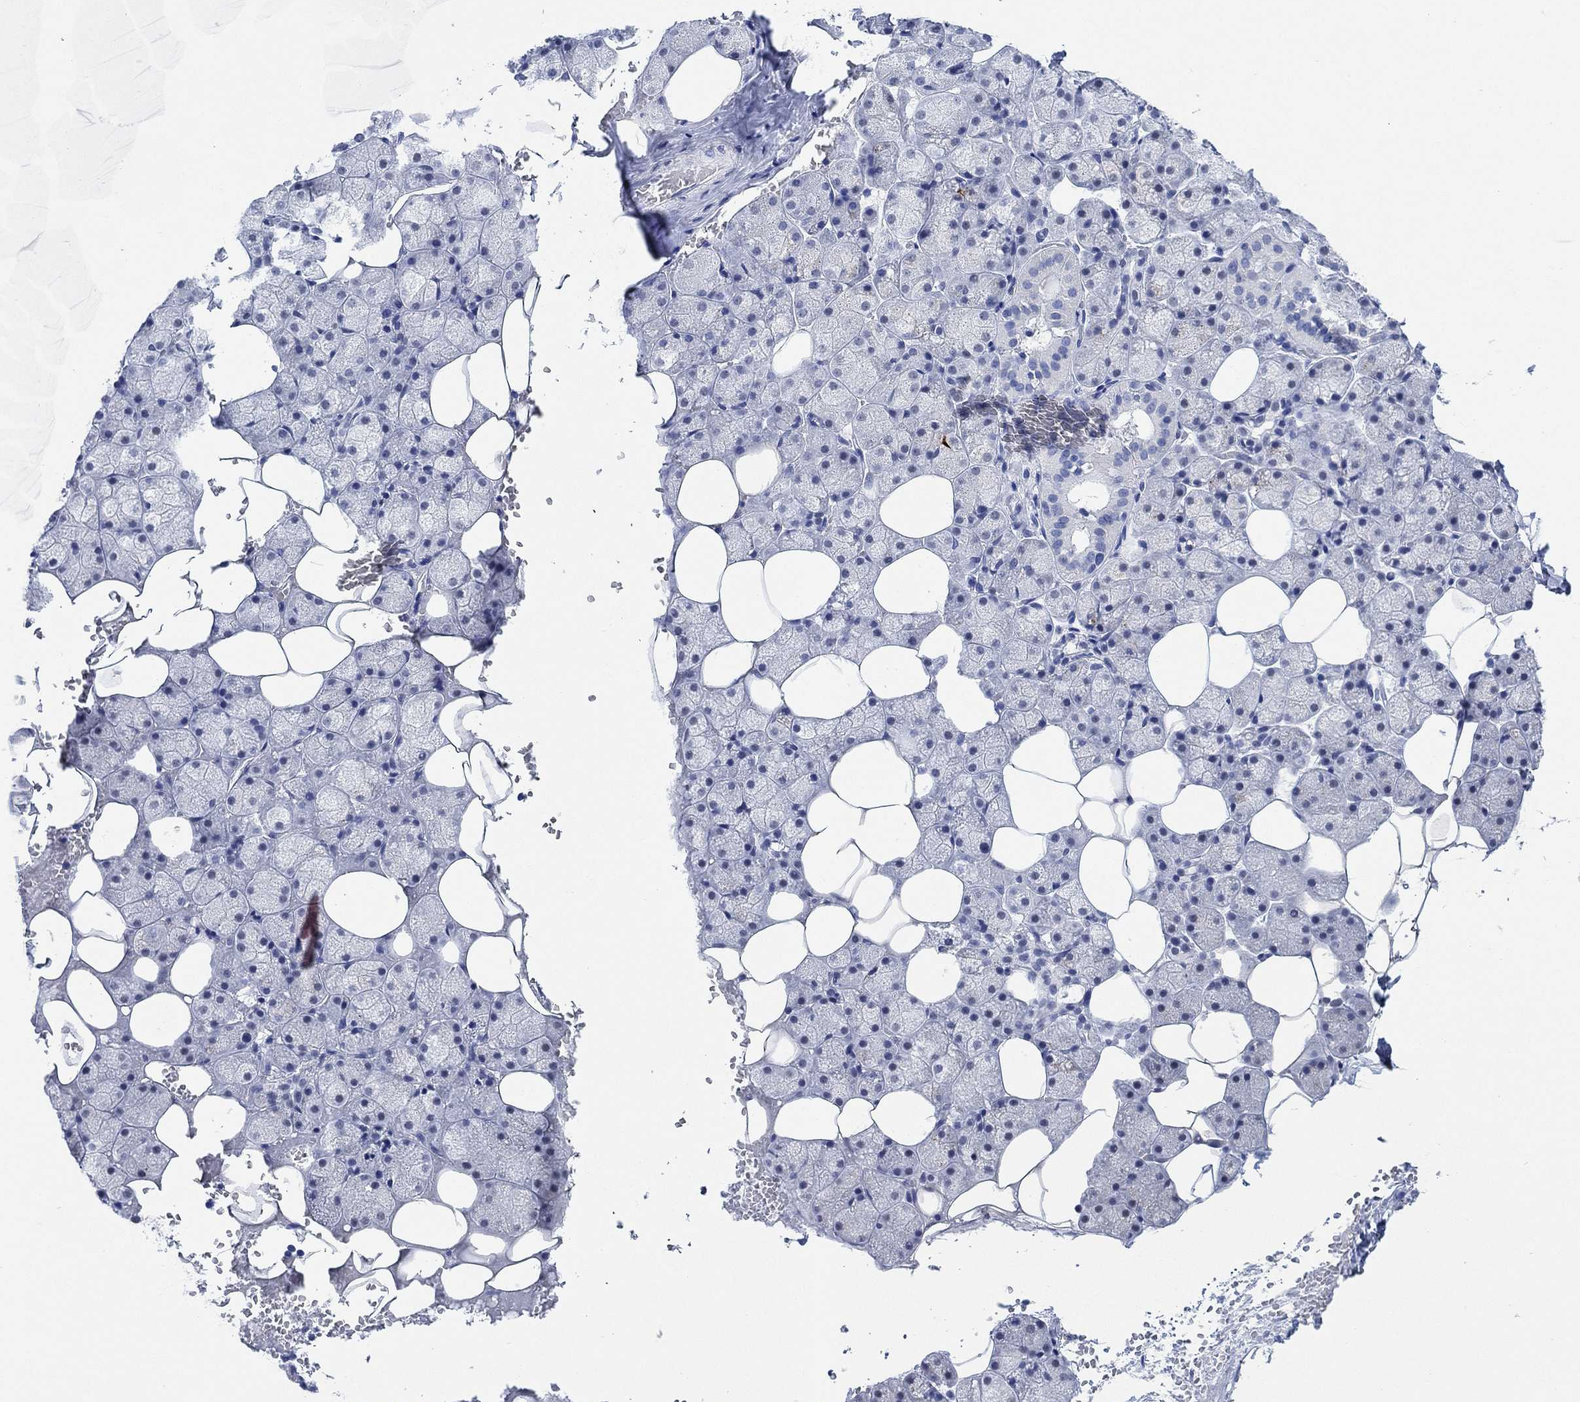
{"staining": {"intensity": "negative", "quantity": "none", "location": "none"}, "tissue": "salivary gland", "cell_type": "Glandular cells", "image_type": "normal", "snomed": [{"axis": "morphology", "description": "Normal tissue, NOS"}, {"axis": "topography", "description": "Salivary gland"}], "caption": "Immunohistochemical staining of normal human salivary gland exhibits no significant expression in glandular cells. (DAB immunohistochemistry, high magnification).", "gene": "PPP1R17", "patient": {"sex": "male", "age": 38}}